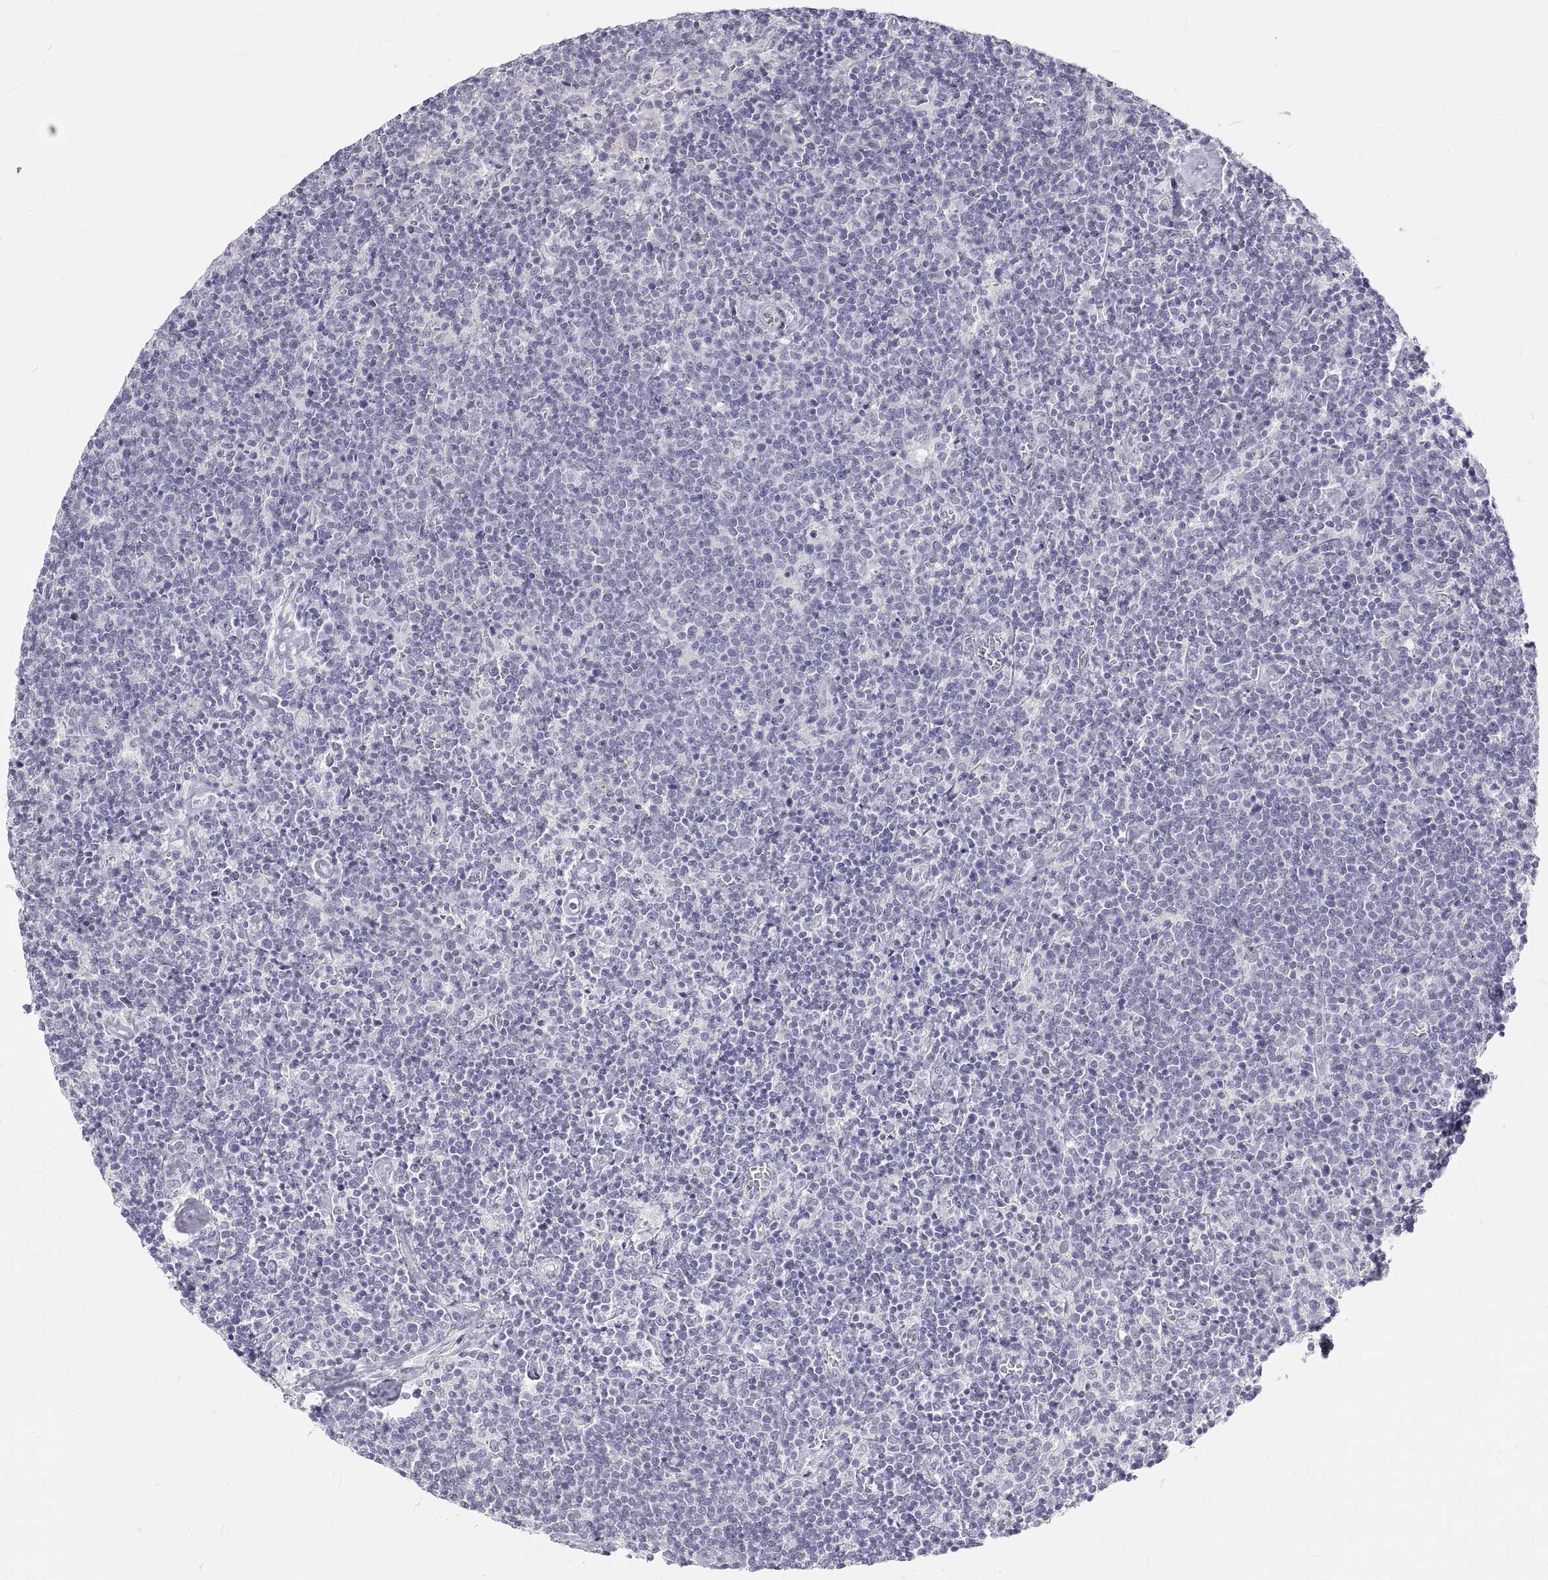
{"staining": {"intensity": "negative", "quantity": "none", "location": "none"}, "tissue": "lymphoma", "cell_type": "Tumor cells", "image_type": "cancer", "snomed": [{"axis": "morphology", "description": "Malignant lymphoma, non-Hodgkin's type, High grade"}, {"axis": "topography", "description": "Lymph node"}], "caption": "Immunohistochemistry (IHC) photomicrograph of lymphoma stained for a protein (brown), which exhibits no positivity in tumor cells.", "gene": "ANO2", "patient": {"sex": "male", "age": 61}}